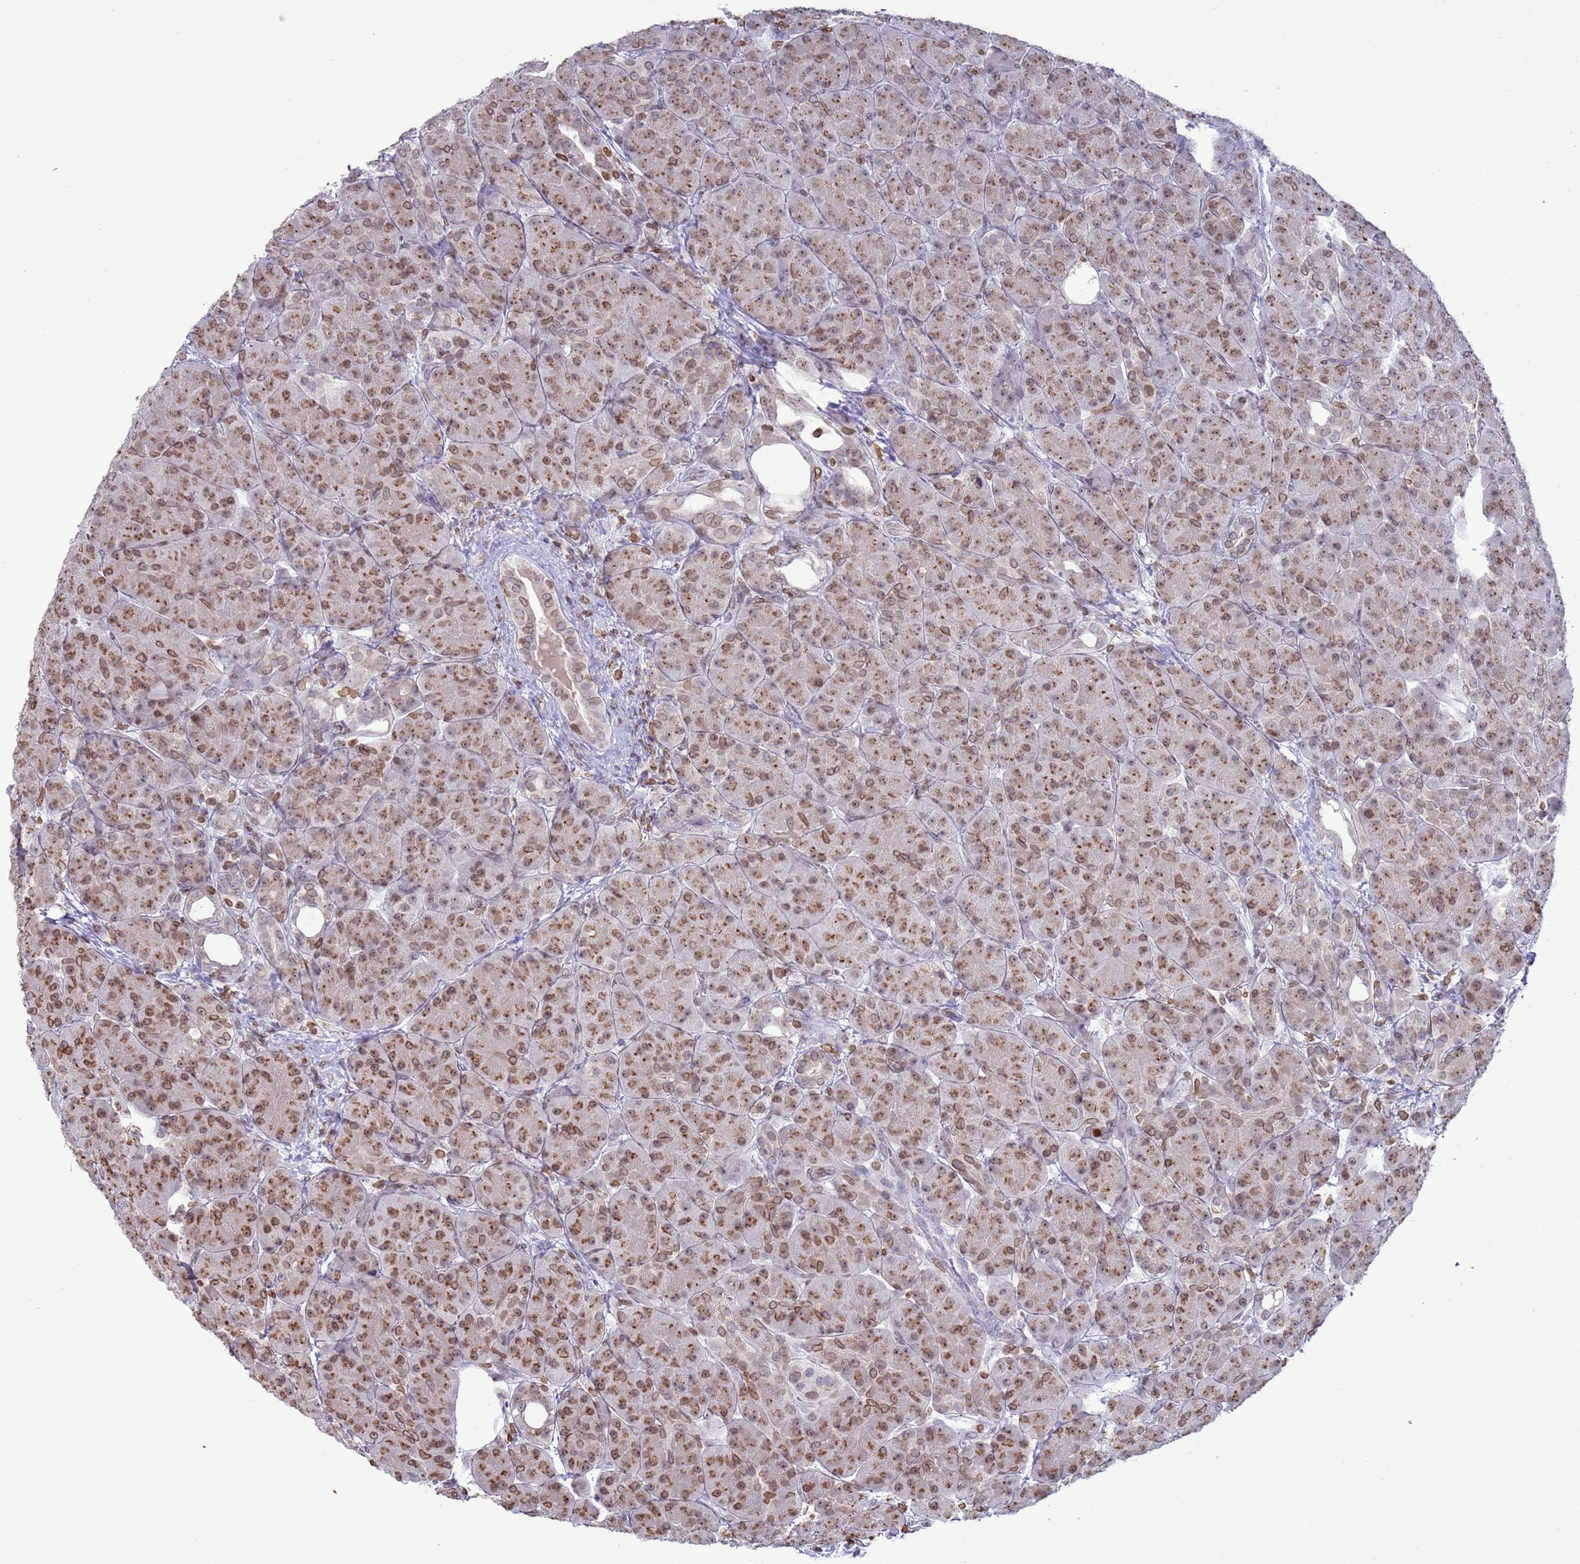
{"staining": {"intensity": "moderate", "quantity": "25%-75%", "location": "cytoplasmic/membranous"}, "tissue": "pancreas", "cell_type": "Exocrine glandular cells", "image_type": "normal", "snomed": [{"axis": "morphology", "description": "Normal tissue, NOS"}, {"axis": "topography", "description": "Pancreas"}], "caption": "This micrograph demonstrates immunohistochemistry staining of benign pancreas, with medium moderate cytoplasmic/membranous positivity in approximately 25%-75% of exocrine glandular cells.", "gene": "DHX37", "patient": {"sex": "male", "age": 63}}